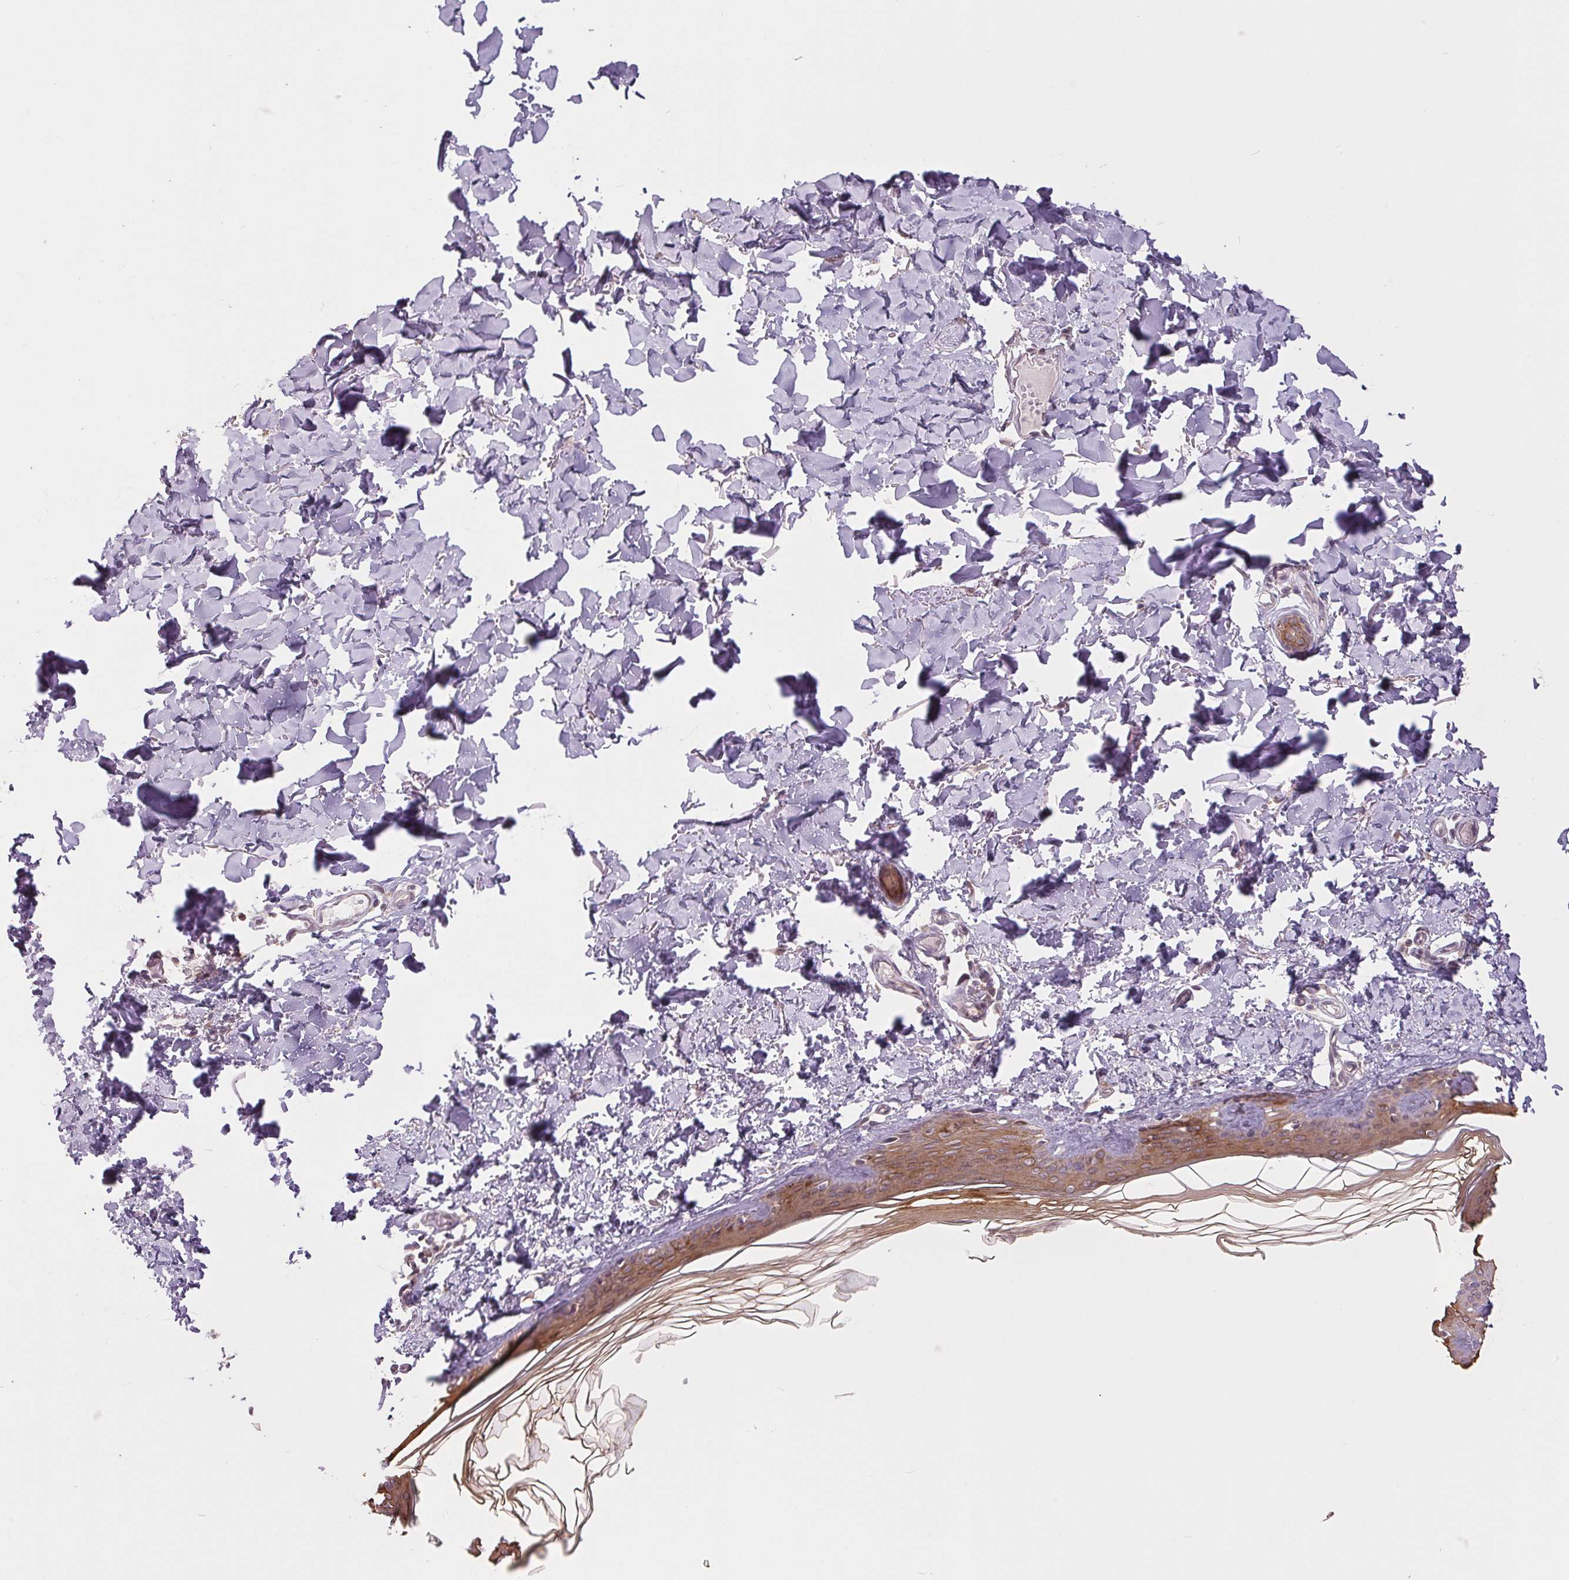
{"staining": {"intensity": "weak", "quantity": ">75%", "location": "cytoplasmic/membranous"}, "tissue": "skin", "cell_type": "Fibroblasts", "image_type": "normal", "snomed": [{"axis": "morphology", "description": "Normal tissue, NOS"}, {"axis": "topography", "description": "Skin"}, {"axis": "topography", "description": "Peripheral nerve tissue"}], "caption": "Skin stained with DAB (3,3'-diaminobenzidine) IHC demonstrates low levels of weak cytoplasmic/membranous staining in approximately >75% of fibroblasts. (DAB (3,3'-diaminobenzidine) IHC with brightfield microscopy, high magnification).", "gene": "MAP3K5", "patient": {"sex": "female", "age": 45}}